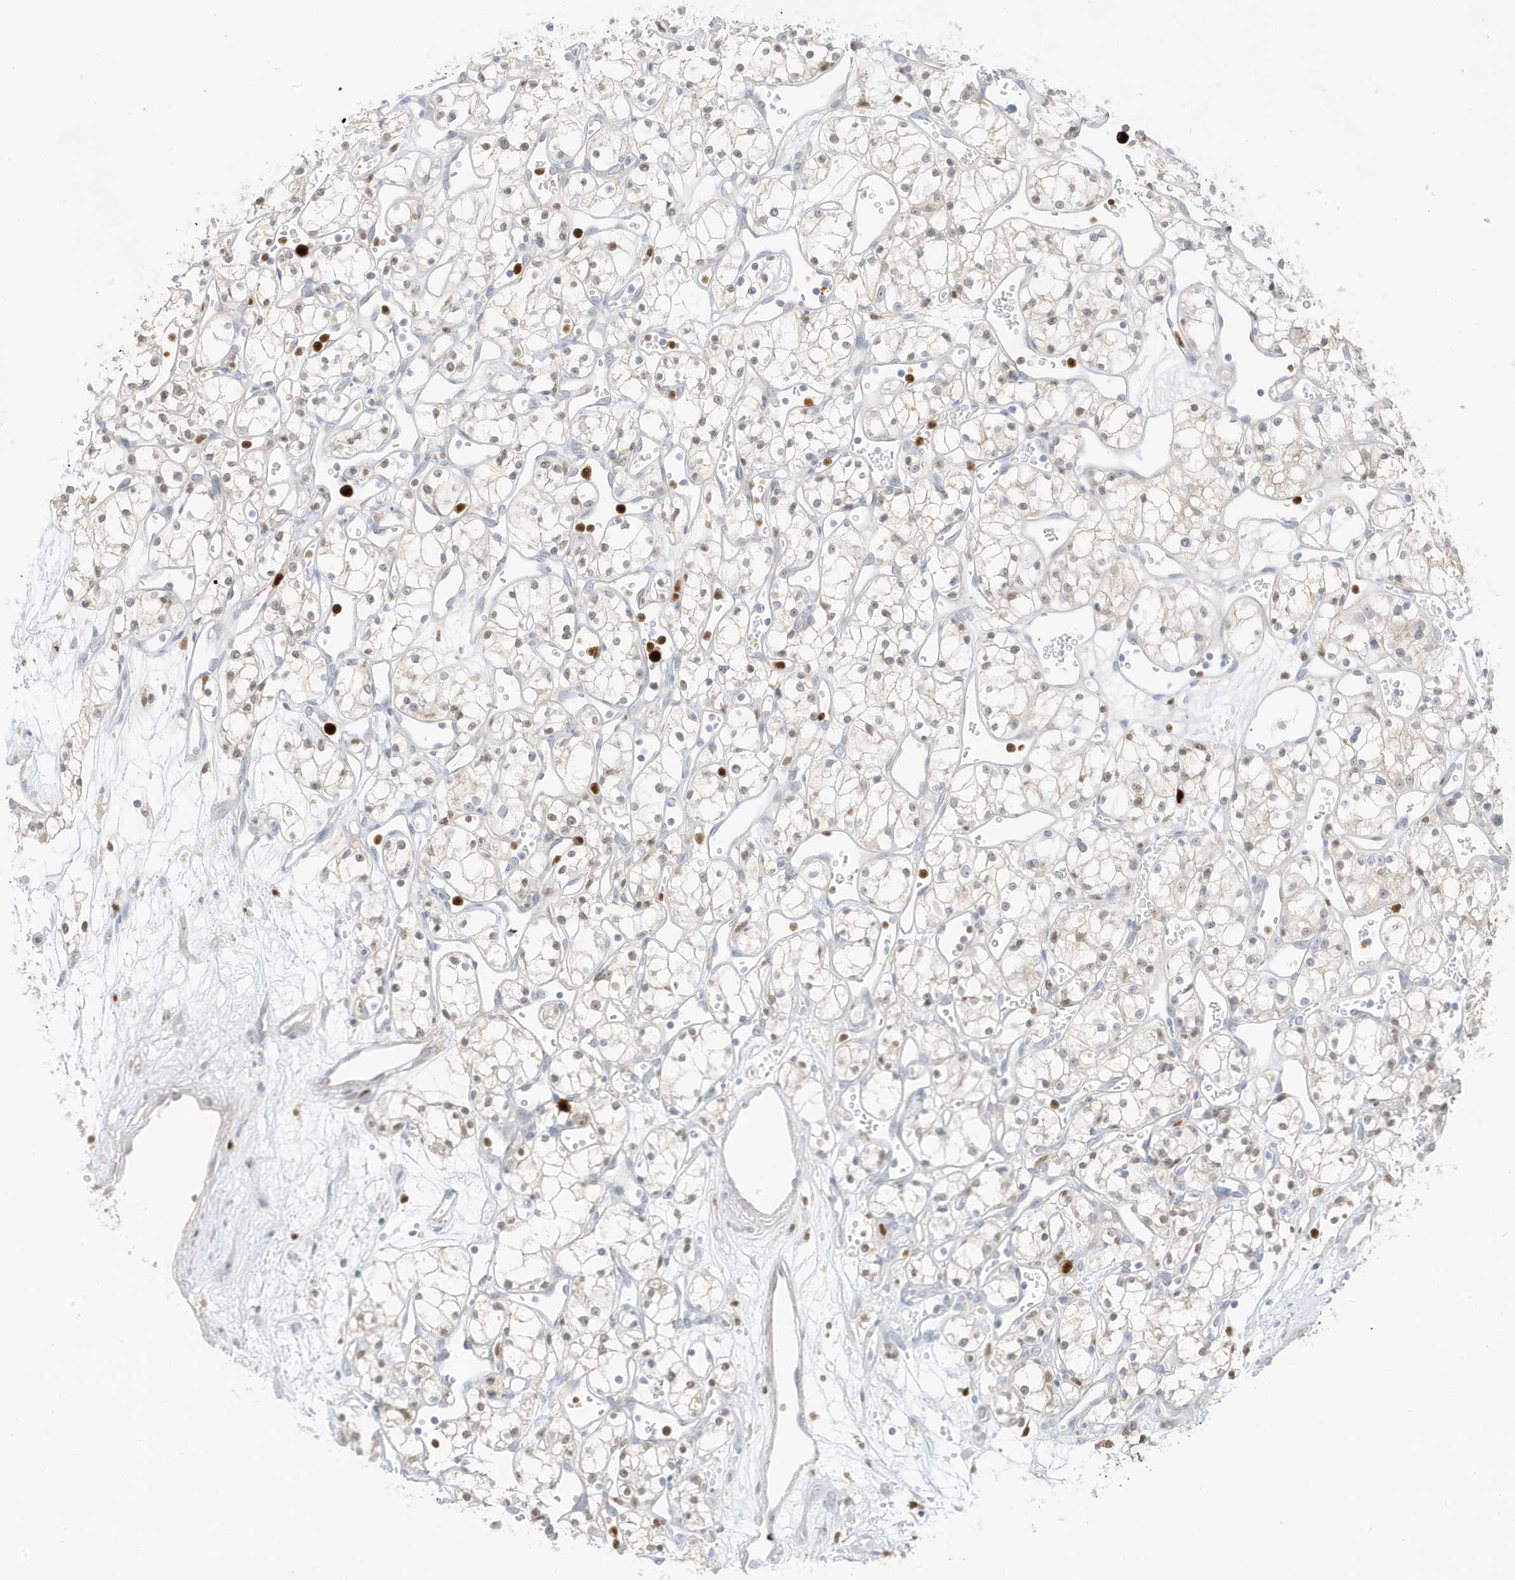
{"staining": {"intensity": "negative", "quantity": "none", "location": "none"}, "tissue": "renal cancer", "cell_type": "Tumor cells", "image_type": "cancer", "snomed": [{"axis": "morphology", "description": "Adenocarcinoma, NOS"}, {"axis": "topography", "description": "Kidney"}], "caption": "Renal cancer (adenocarcinoma) was stained to show a protein in brown. There is no significant positivity in tumor cells. Brightfield microscopy of immunohistochemistry stained with DAB (3,3'-diaminobenzidine) (brown) and hematoxylin (blue), captured at high magnification.", "gene": "GCA", "patient": {"sex": "male", "age": 59}}